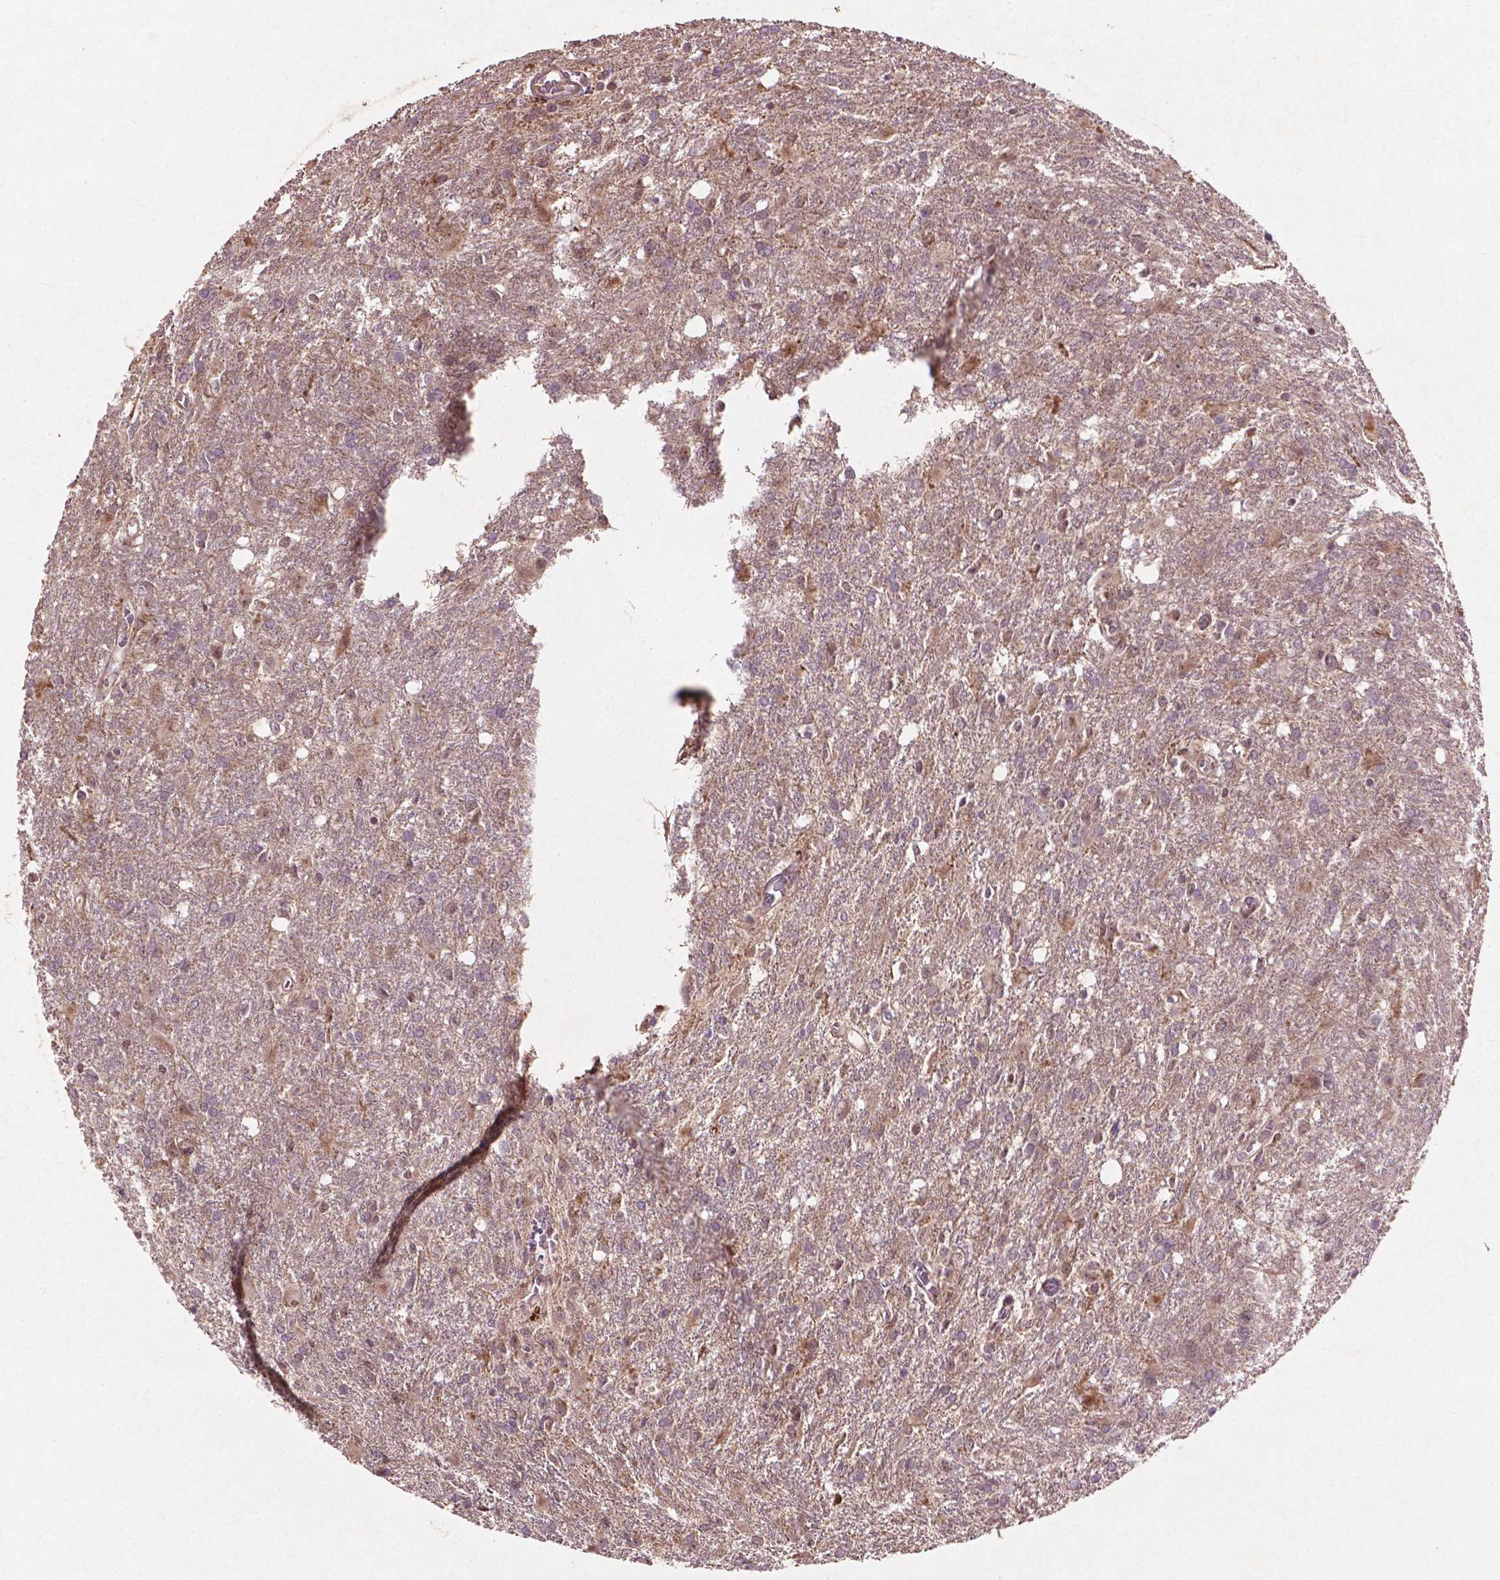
{"staining": {"intensity": "negative", "quantity": "none", "location": "none"}, "tissue": "glioma", "cell_type": "Tumor cells", "image_type": "cancer", "snomed": [{"axis": "morphology", "description": "Glioma, malignant, High grade"}, {"axis": "topography", "description": "Brain"}], "caption": "Immunohistochemistry histopathology image of human glioma stained for a protein (brown), which shows no positivity in tumor cells.", "gene": "B3GALNT2", "patient": {"sex": "male", "age": 68}}